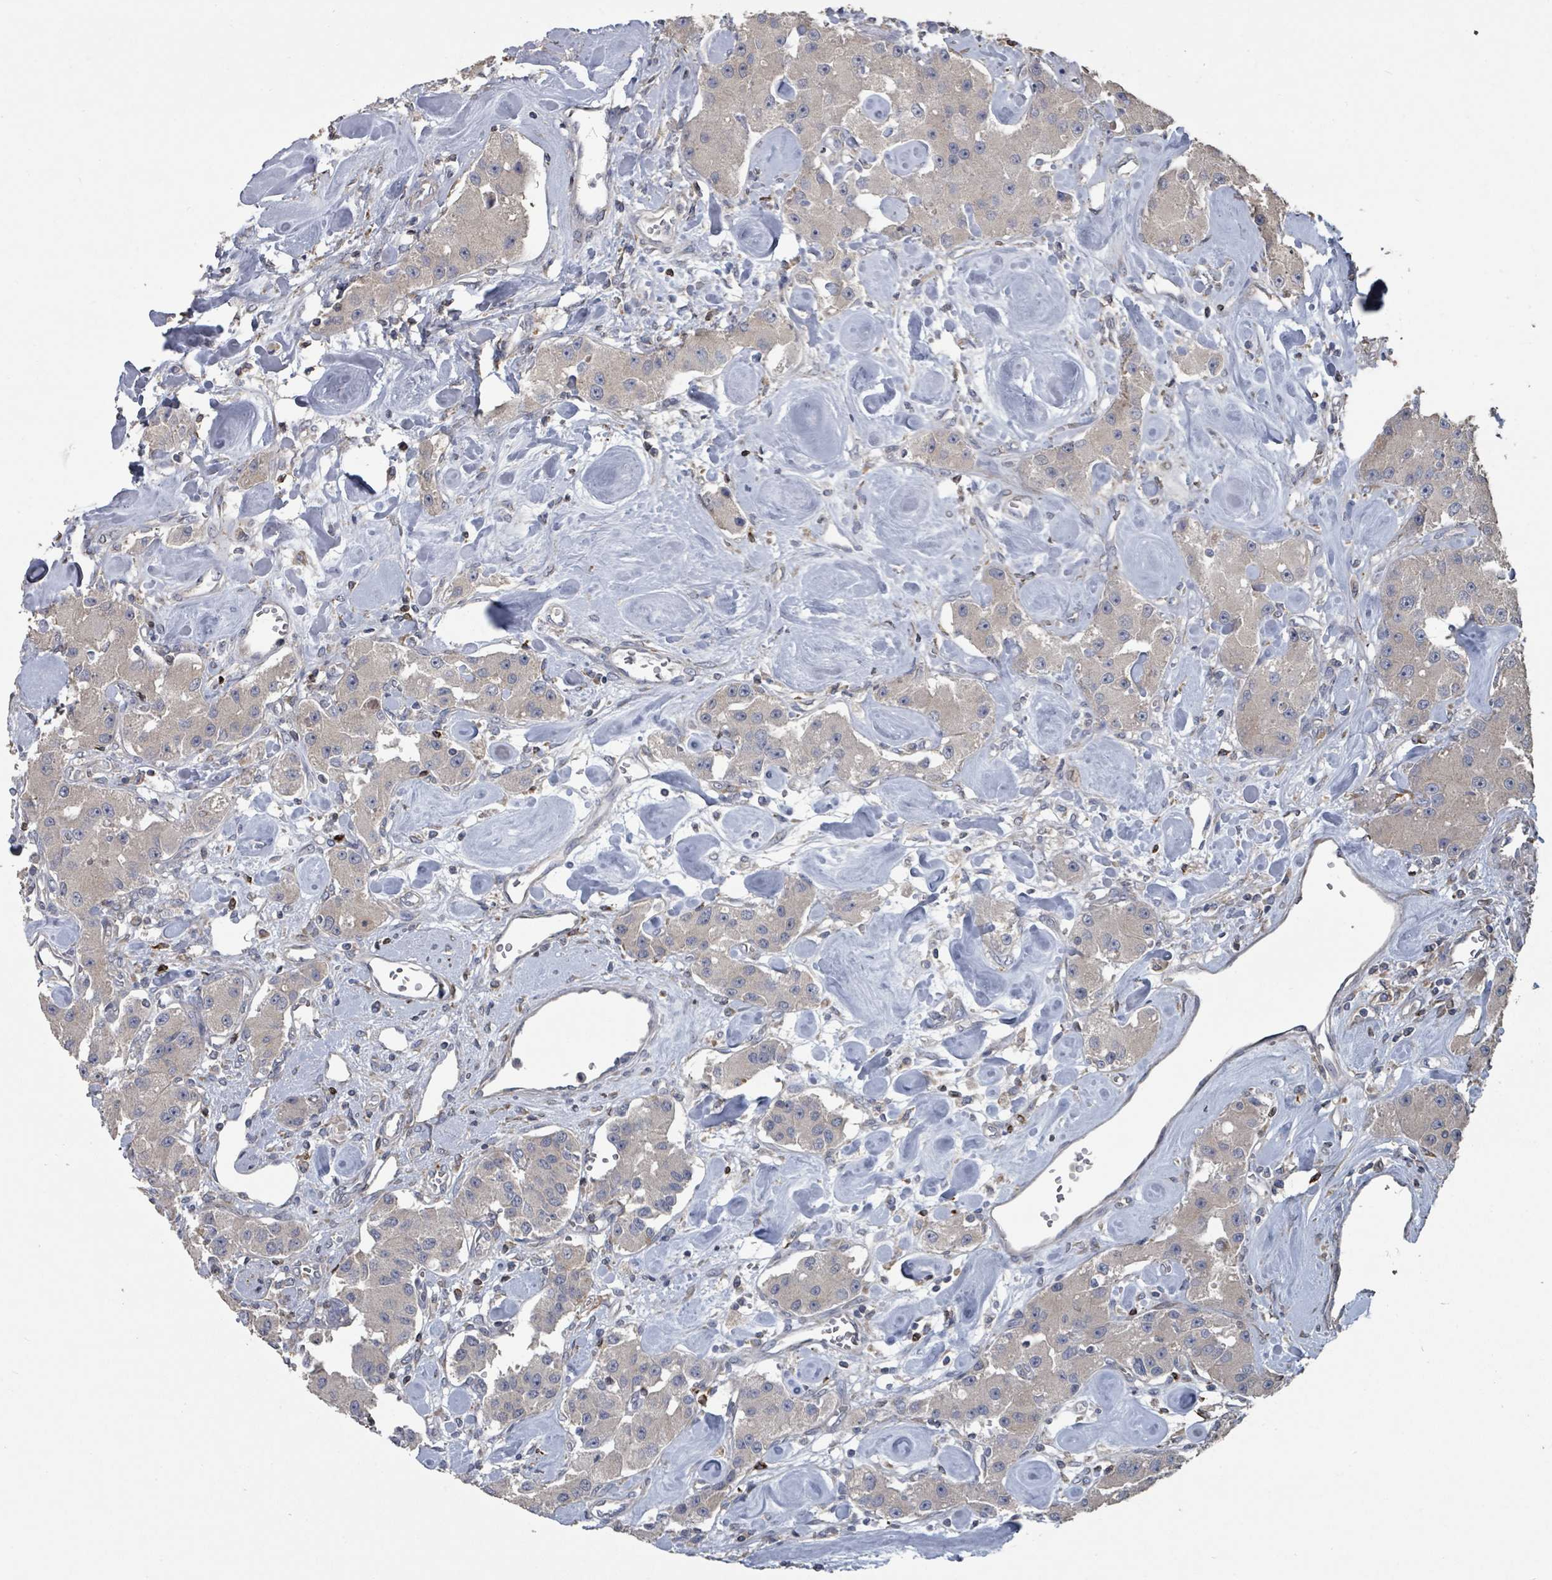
{"staining": {"intensity": "negative", "quantity": "none", "location": "none"}, "tissue": "carcinoid", "cell_type": "Tumor cells", "image_type": "cancer", "snomed": [{"axis": "morphology", "description": "Carcinoid, malignant, NOS"}, {"axis": "topography", "description": "Pancreas"}], "caption": "High power microscopy image of an immunohistochemistry micrograph of malignant carcinoid, revealing no significant expression in tumor cells.", "gene": "SLC9A7", "patient": {"sex": "male", "age": 41}}